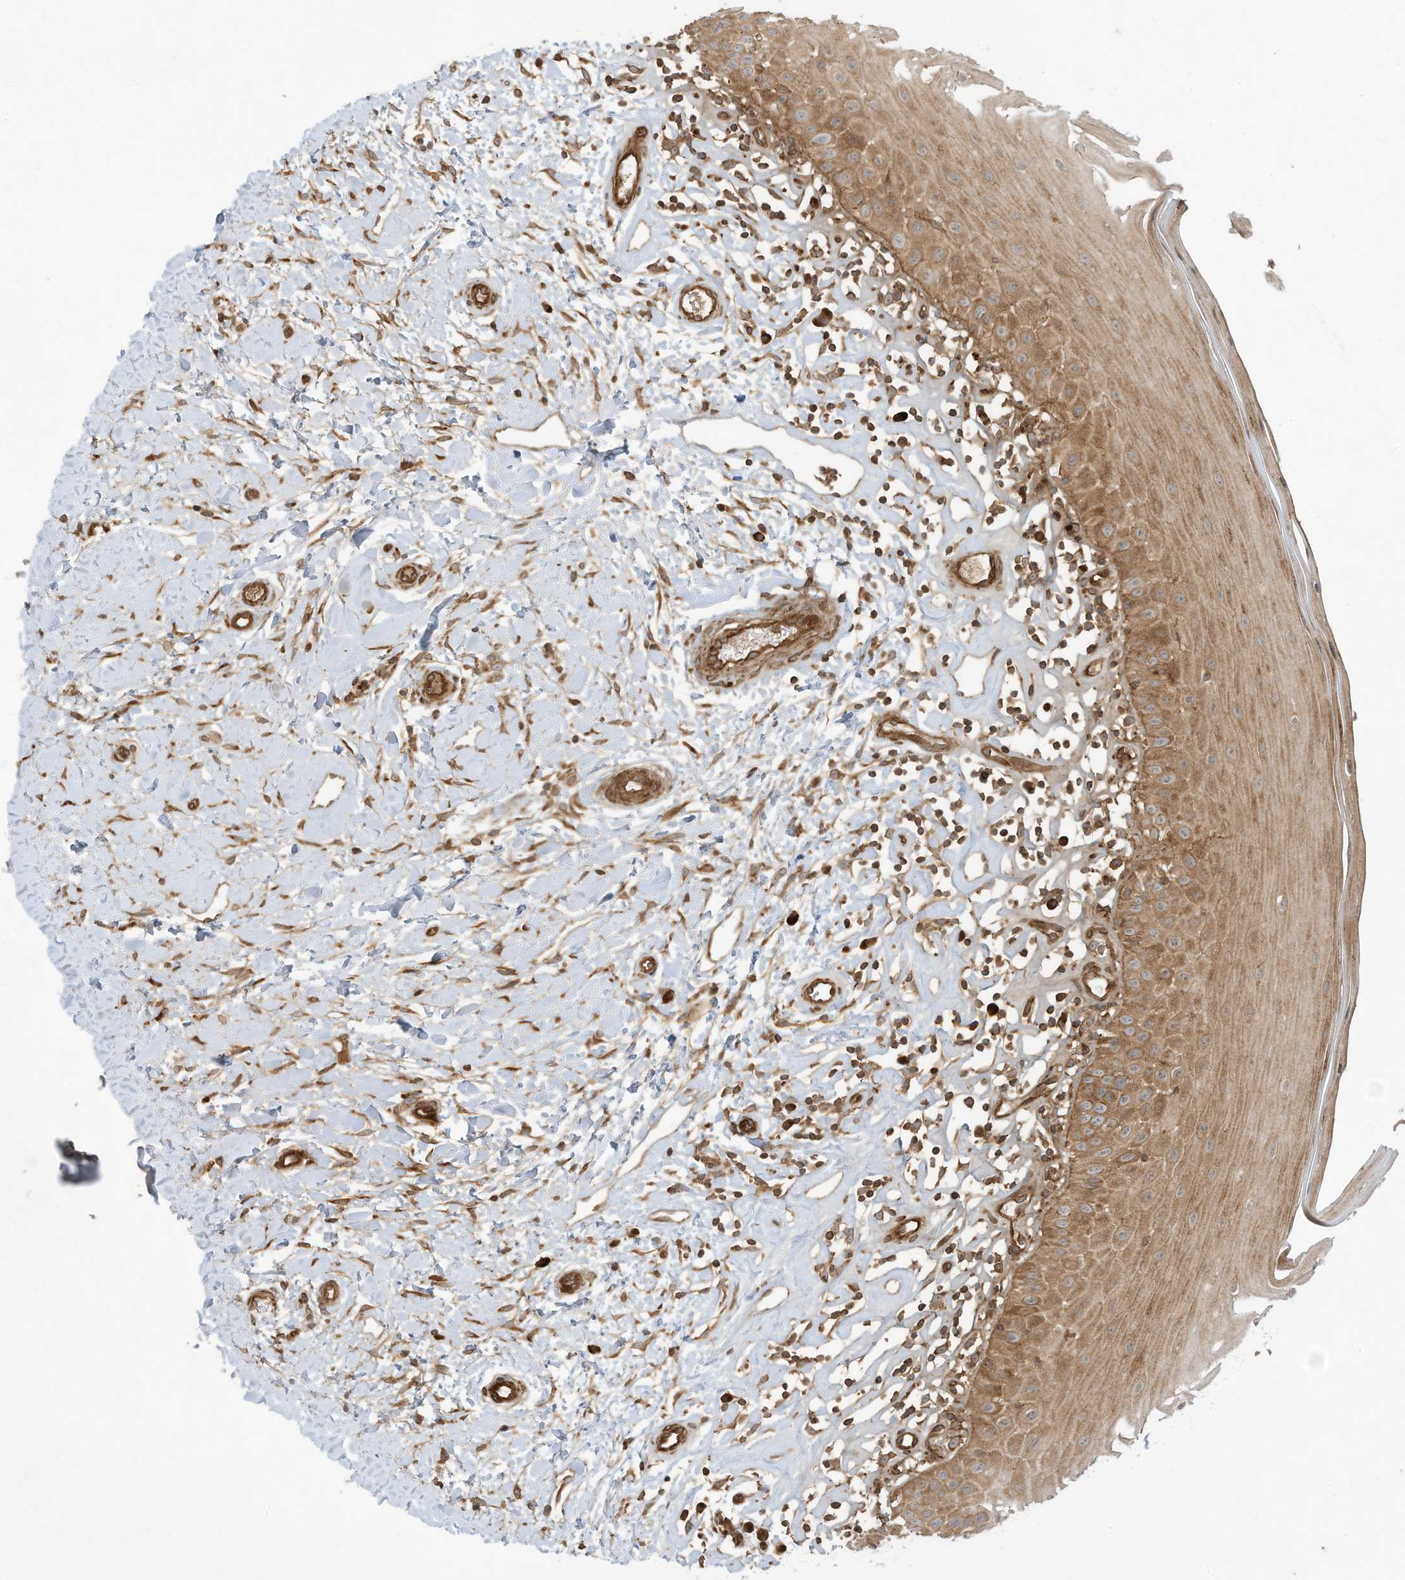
{"staining": {"intensity": "moderate", "quantity": ">75%", "location": "cytoplasmic/membranous"}, "tissue": "oral mucosa", "cell_type": "Squamous epithelial cells", "image_type": "normal", "snomed": [{"axis": "morphology", "description": "Normal tissue, NOS"}, {"axis": "topography", "description": "Oral tissue"}], "caption": "Immunohistochemistry of benign human oral mucosa displays medium levels of moderate cytoplasmic/membranous positivity in approximately >75% of squamous epithelial cells. (DAB (3,3'-diaminobenzidine) = brown stain, brightfield microscopy at high magnification).", "gene": "DDIT4", "patient": {"sex": "female", "age": 56}}